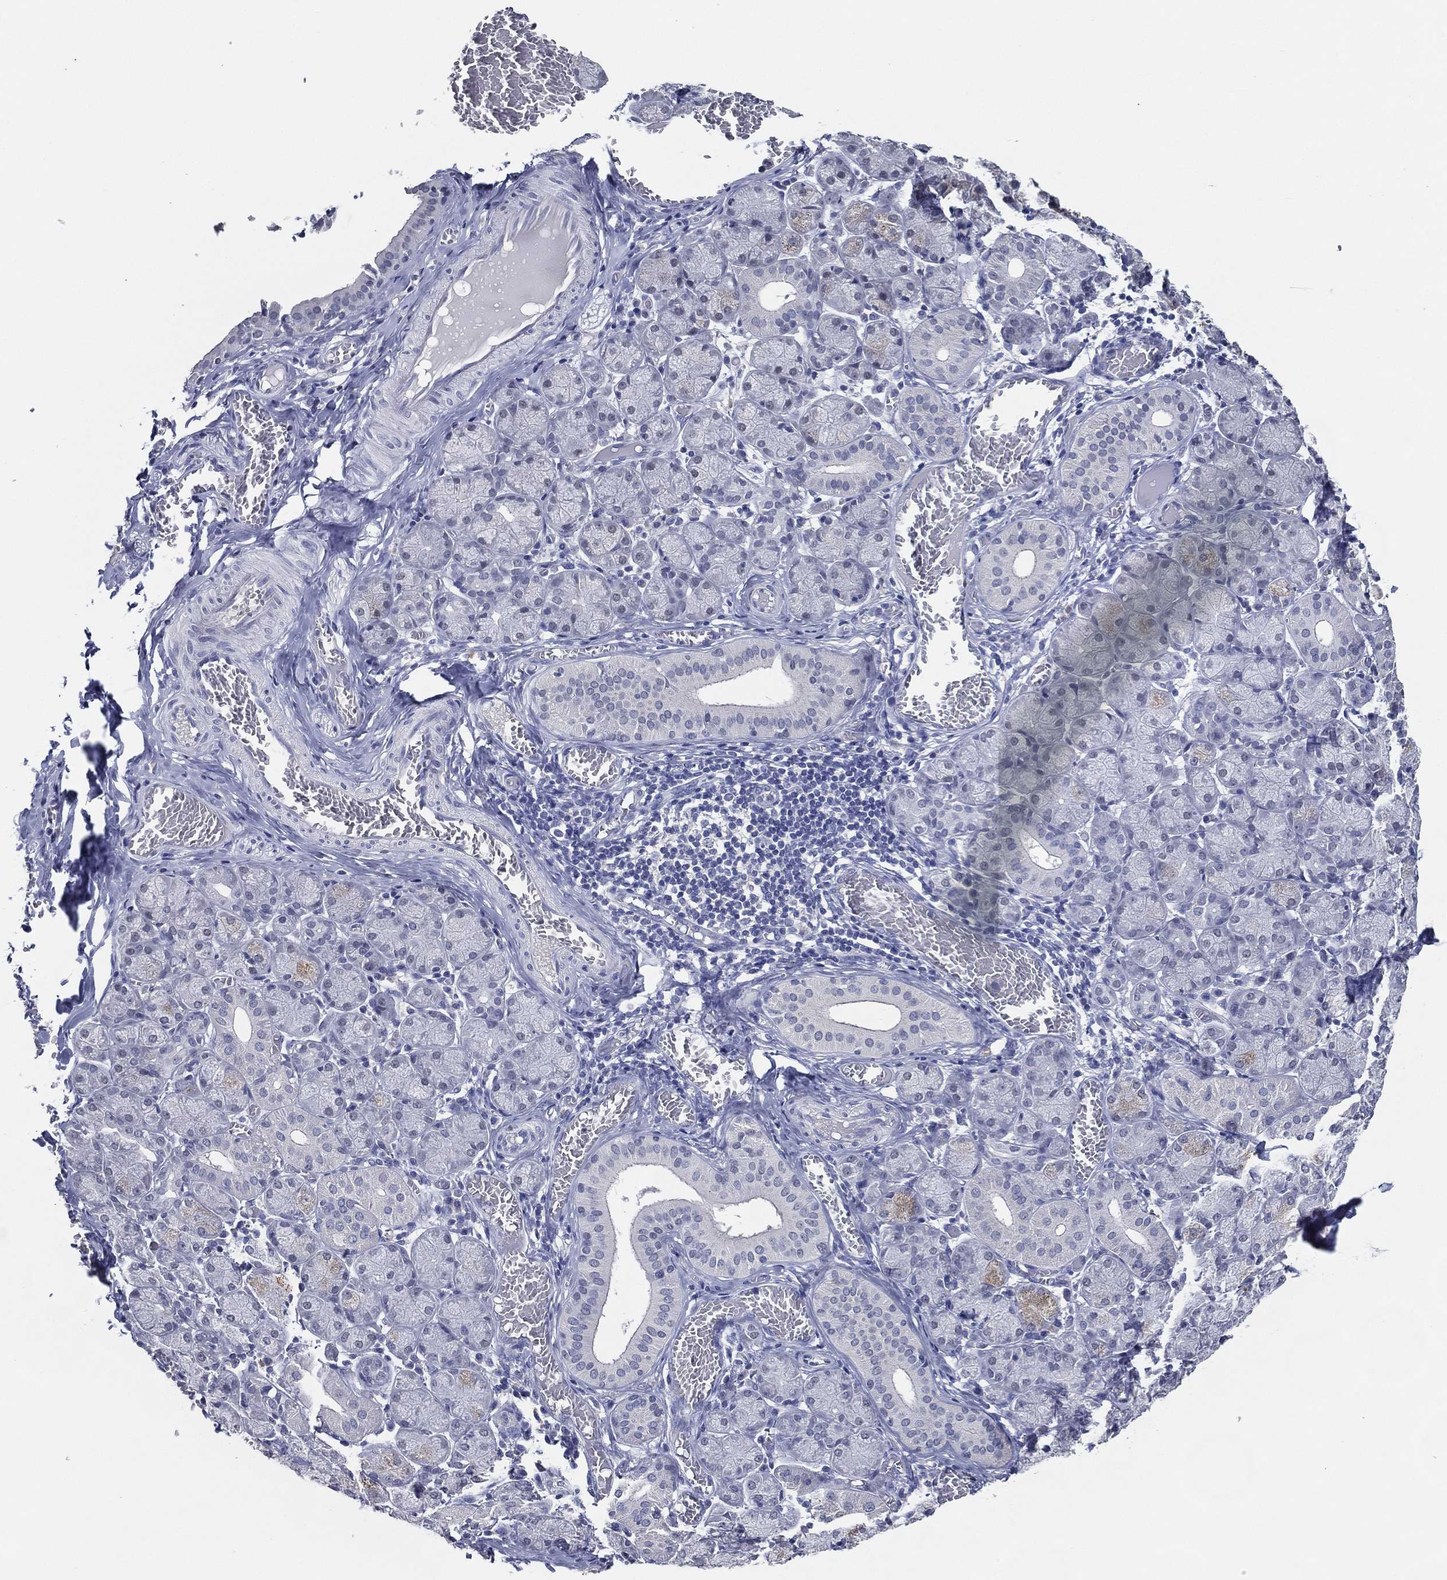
{"staining": {"intensity": "weak", "quantity": "<25%", "location": "cytoplasmic/membranous"}, "tissue": "salivary gland", "cell_type": "Glandular cells", "image_type": "normal", "snomed": [{"axis": "morphology", "description": "Normal tissue, NOS"}, {"axis": "topography", "description": "Salivary gland"}, {"axis": "topography", "description": "Peripheral nerve tissue"}], "caption": "Immunohistochemistry micrograph of unremarkable human salivary gland stained for a protein (brown), which exhibits no positivity in glandular cells.", "gene": "TFAP2A", "patient": {"sex": "female", "age": 24}}